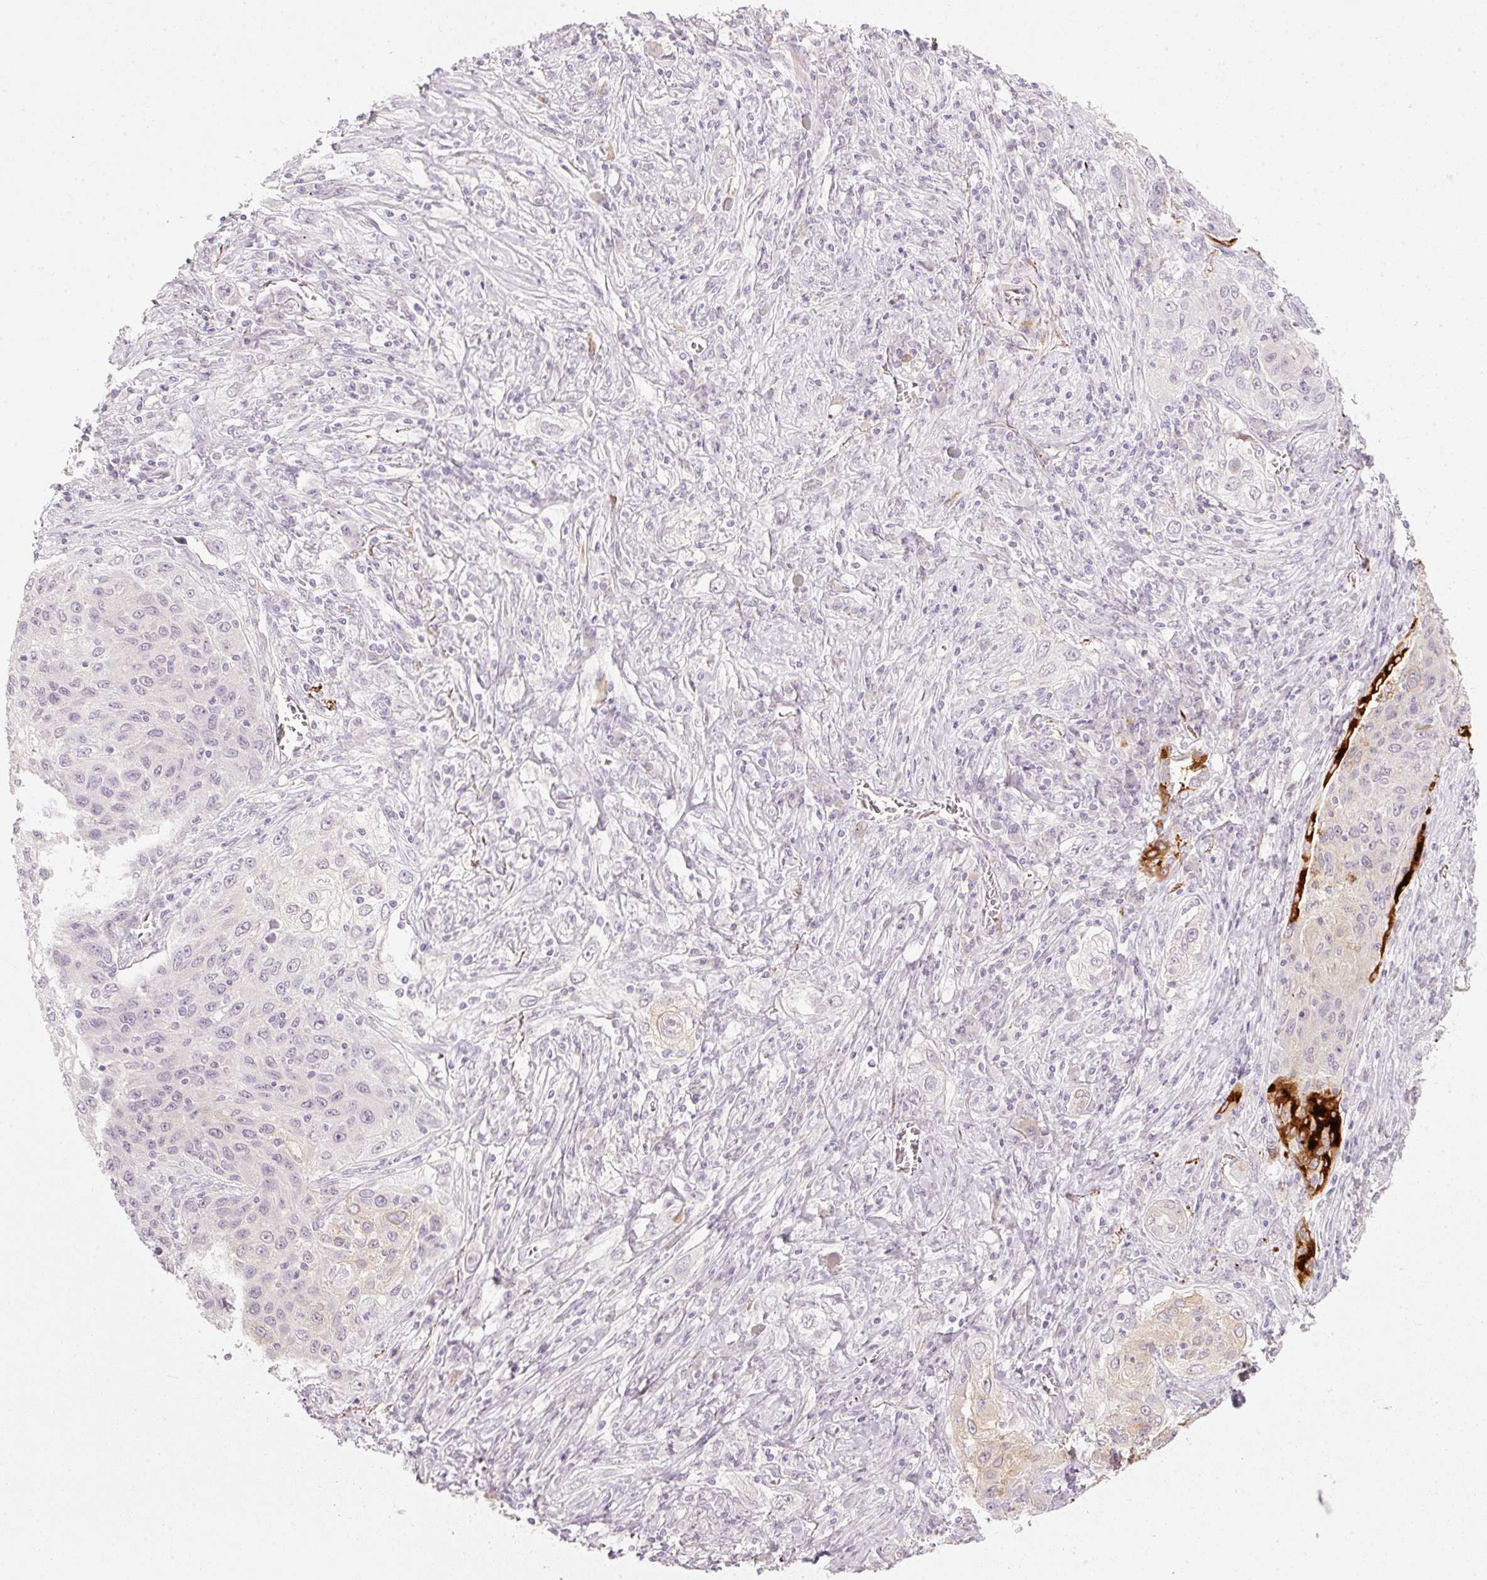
{"staining": {"intensity": "negative", "quantity": "none", "location": "none"}, "tissue": "lung cancer", "cell_type": "Tumor cells", "image_type": "cancer", "snomed": [{"axis": "morphology", "description": "Squamous cell carcinoma, NOS"}, {"axis": "topography", "description": "Lung"}], "caption": "This is an immunohistochemistry image of lung squamous cell carcinoma. There is no expression in tumor cells.", "gene": "STEAP1", "patient": {"sex": "female", "age": 69}}